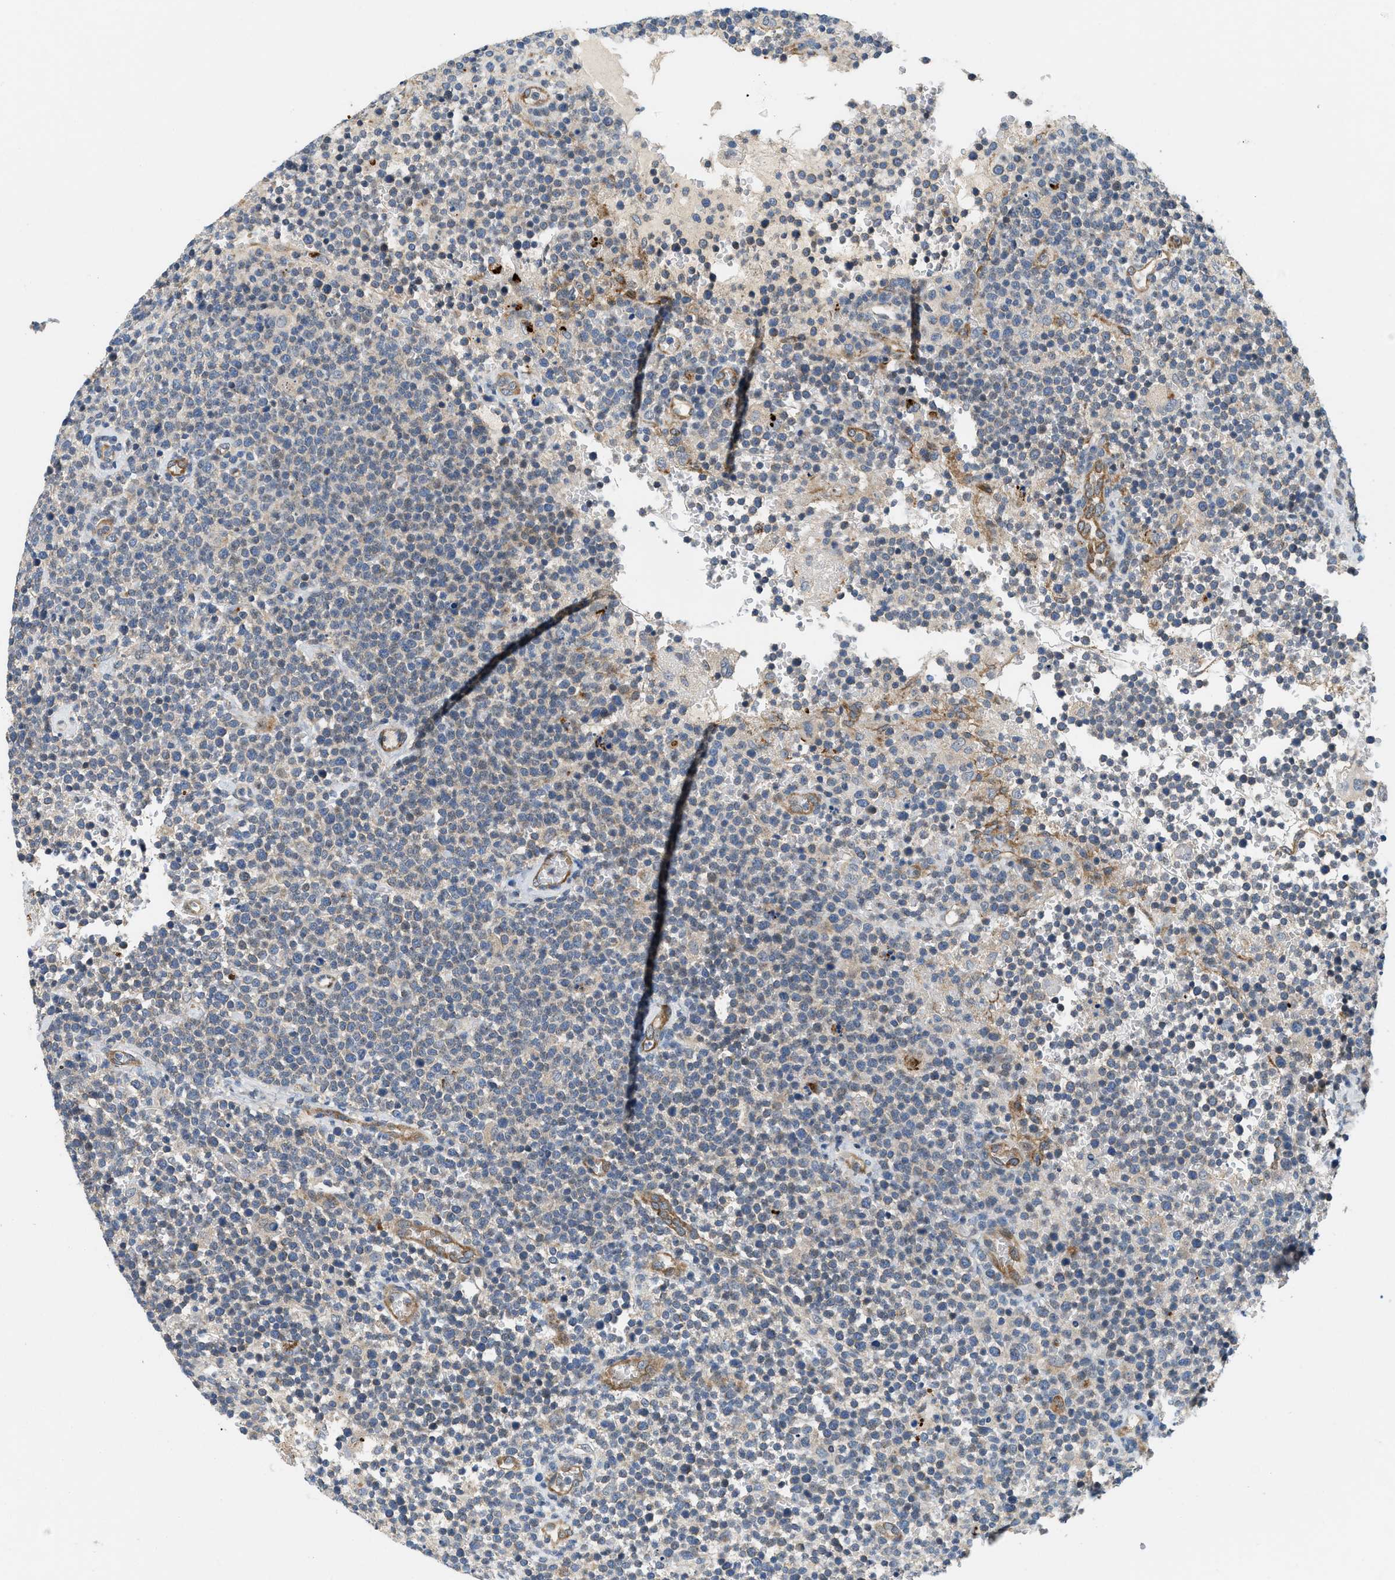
{"staining": {"intensity": "negative", "quantity": "none", "location": "none"}, "tissue": "lymphoma", "cell_type": "Tumor cells", "image_type": "cancer", "snomed": [{"axis": "morphology", "description": "Malignant lymphoma, non-Hodgkin's type, High grade"}, {"axis": "topography", "description": "Lymph node"}], "caption": "Immunohistochemistry (IHC) histopathology image of lymphoma stained for a protein (brown), which reveals no expression in tumor cells.", "gene": "ZNF599", "patient": {"sex": "male", "age": 61}}